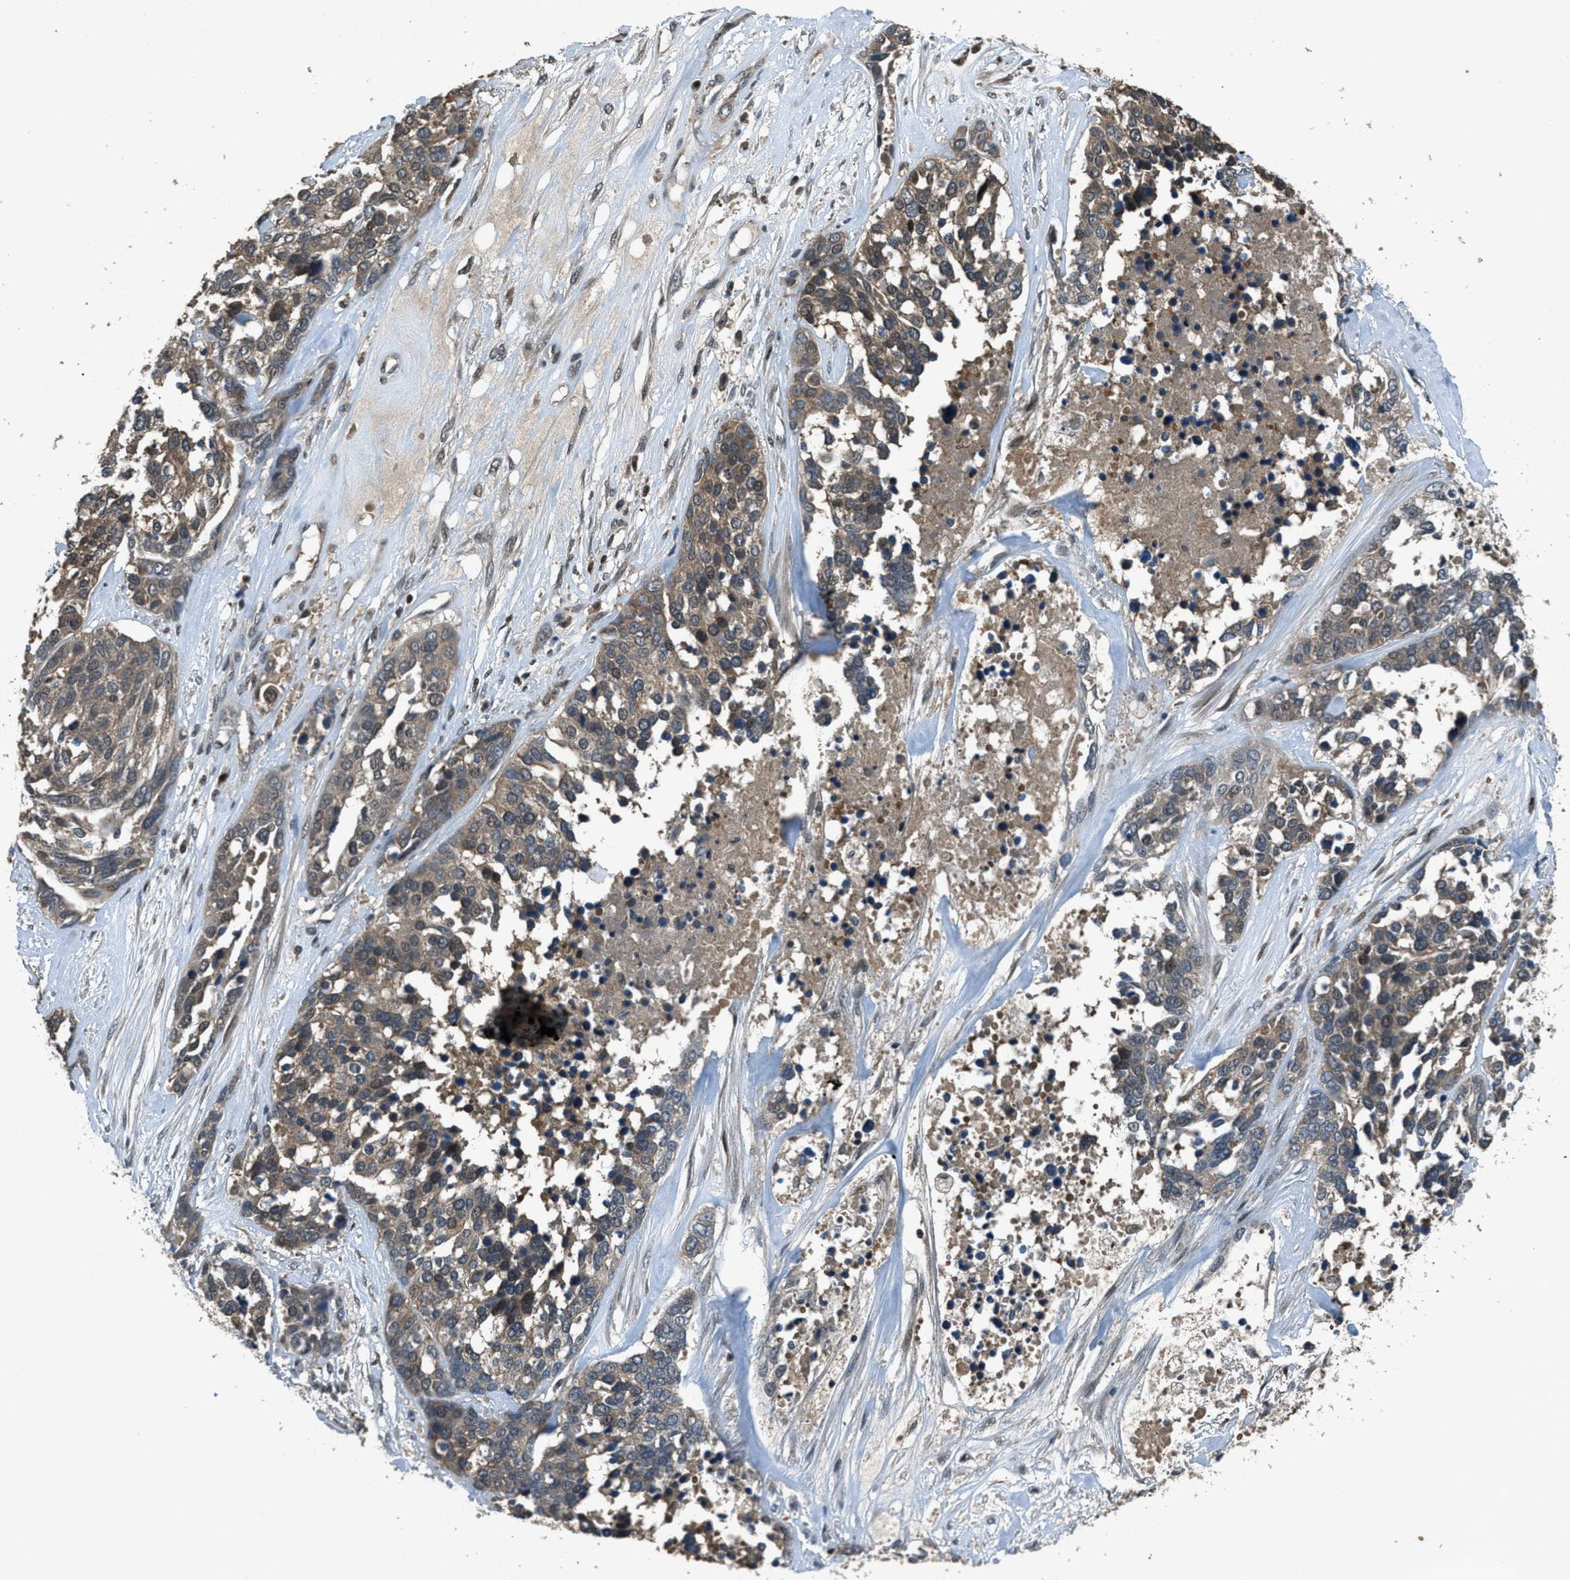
{"staining": {"intensity": "moderate", "quantity": ">75%", "location": "cytoplasmic/membranous"}, "tissue": "ovarian cancer", "cell_type": "Tumor cells", "image_type": "cancer", "snomed": [{"axis": "morphology", "description": "Cystadenocarcinoma, serous, NOS"}, {"axis": "topography", "description": "Ovary"}], "caption": "A histopathology image of ovarian cancer (serous cystadenocarcinoma) stained for a protein displays moderate cytoplasmic/membranous brown staining in tumor cells.", "gene": "DUSP6", "patient": {"sex": "female", "age": 44}}